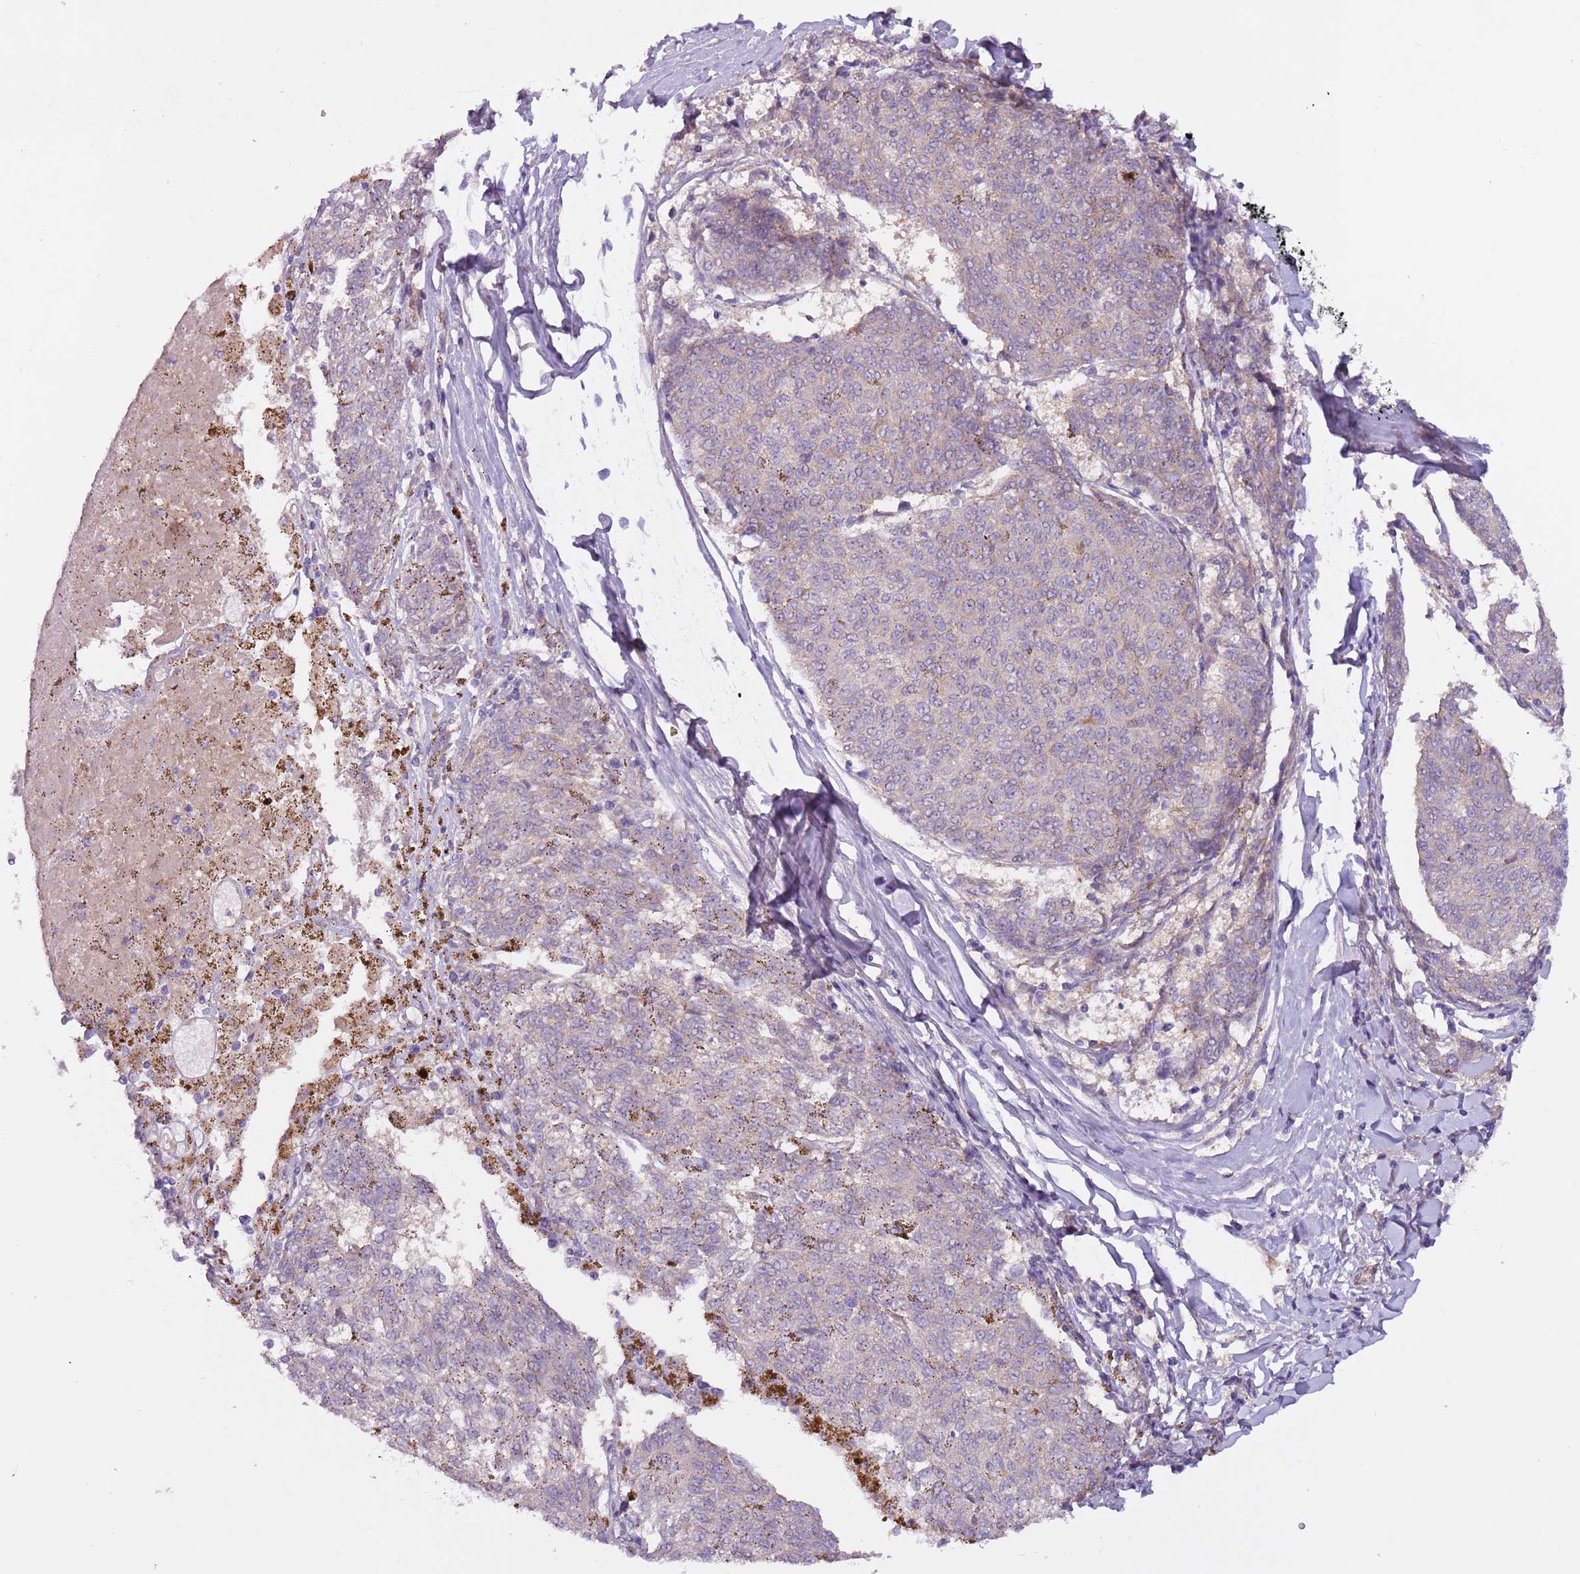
{"staining": {"intensity": "negative", "quantity": "none", "location": "none"}, "tissue": "melanoma", "cell_type": "Tumor cells", "image_type": "cancer", "snomed": [{"axis": "morphology", "description": "Malignant melanoma, NOS"}, {"axis": "topography", "description": "Skin"}], "caption": "High magnification brightfield microscopy of malignant melanoma stained with DAB (brown) and counterstained with hematoxylin (blue): tumor cells show no significant staining.", "gene": "MRO", "patient": {"sex": "female", "age": 72}}